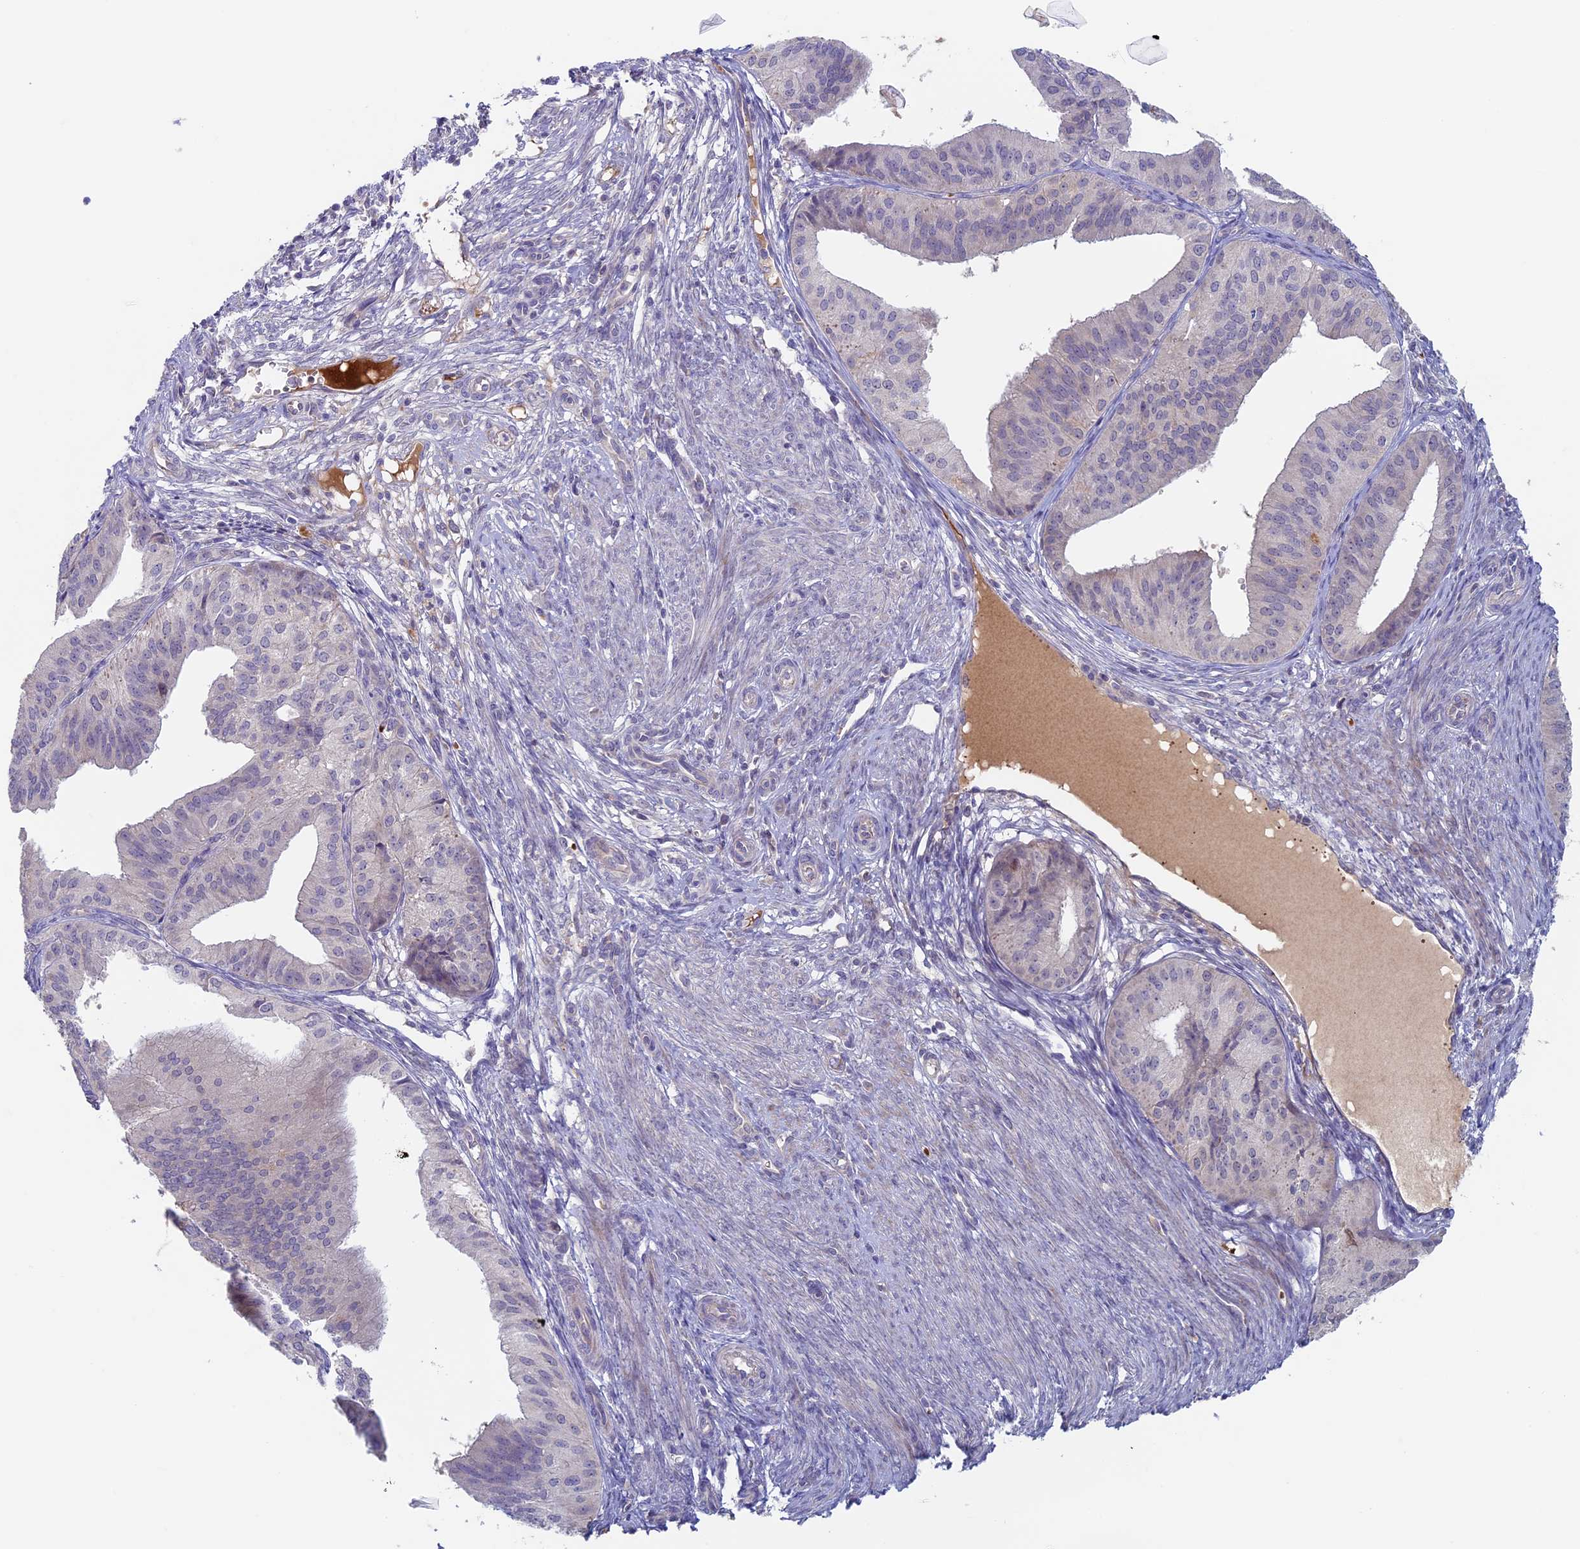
{"staining": {"intensity": "weak", "quantity": "<25%", "location": "cytoplasmic/membranous"}, "tissue": "endometrial cancer", "cell_type": "Tumor cells", "image_type": "cancer", "snomed": [{"axis": "morphology", "description": "Adenocarcinoma, NOS"}, {"axis": "topography", "description": "Endometrium"}], "caption": "Histopathology image shows no significant protein staining in tumor cells of endometrial cancer (adenocarcinoma).", "gene": "RCCD1", "patient": {"sex": "female", "age": 50}}